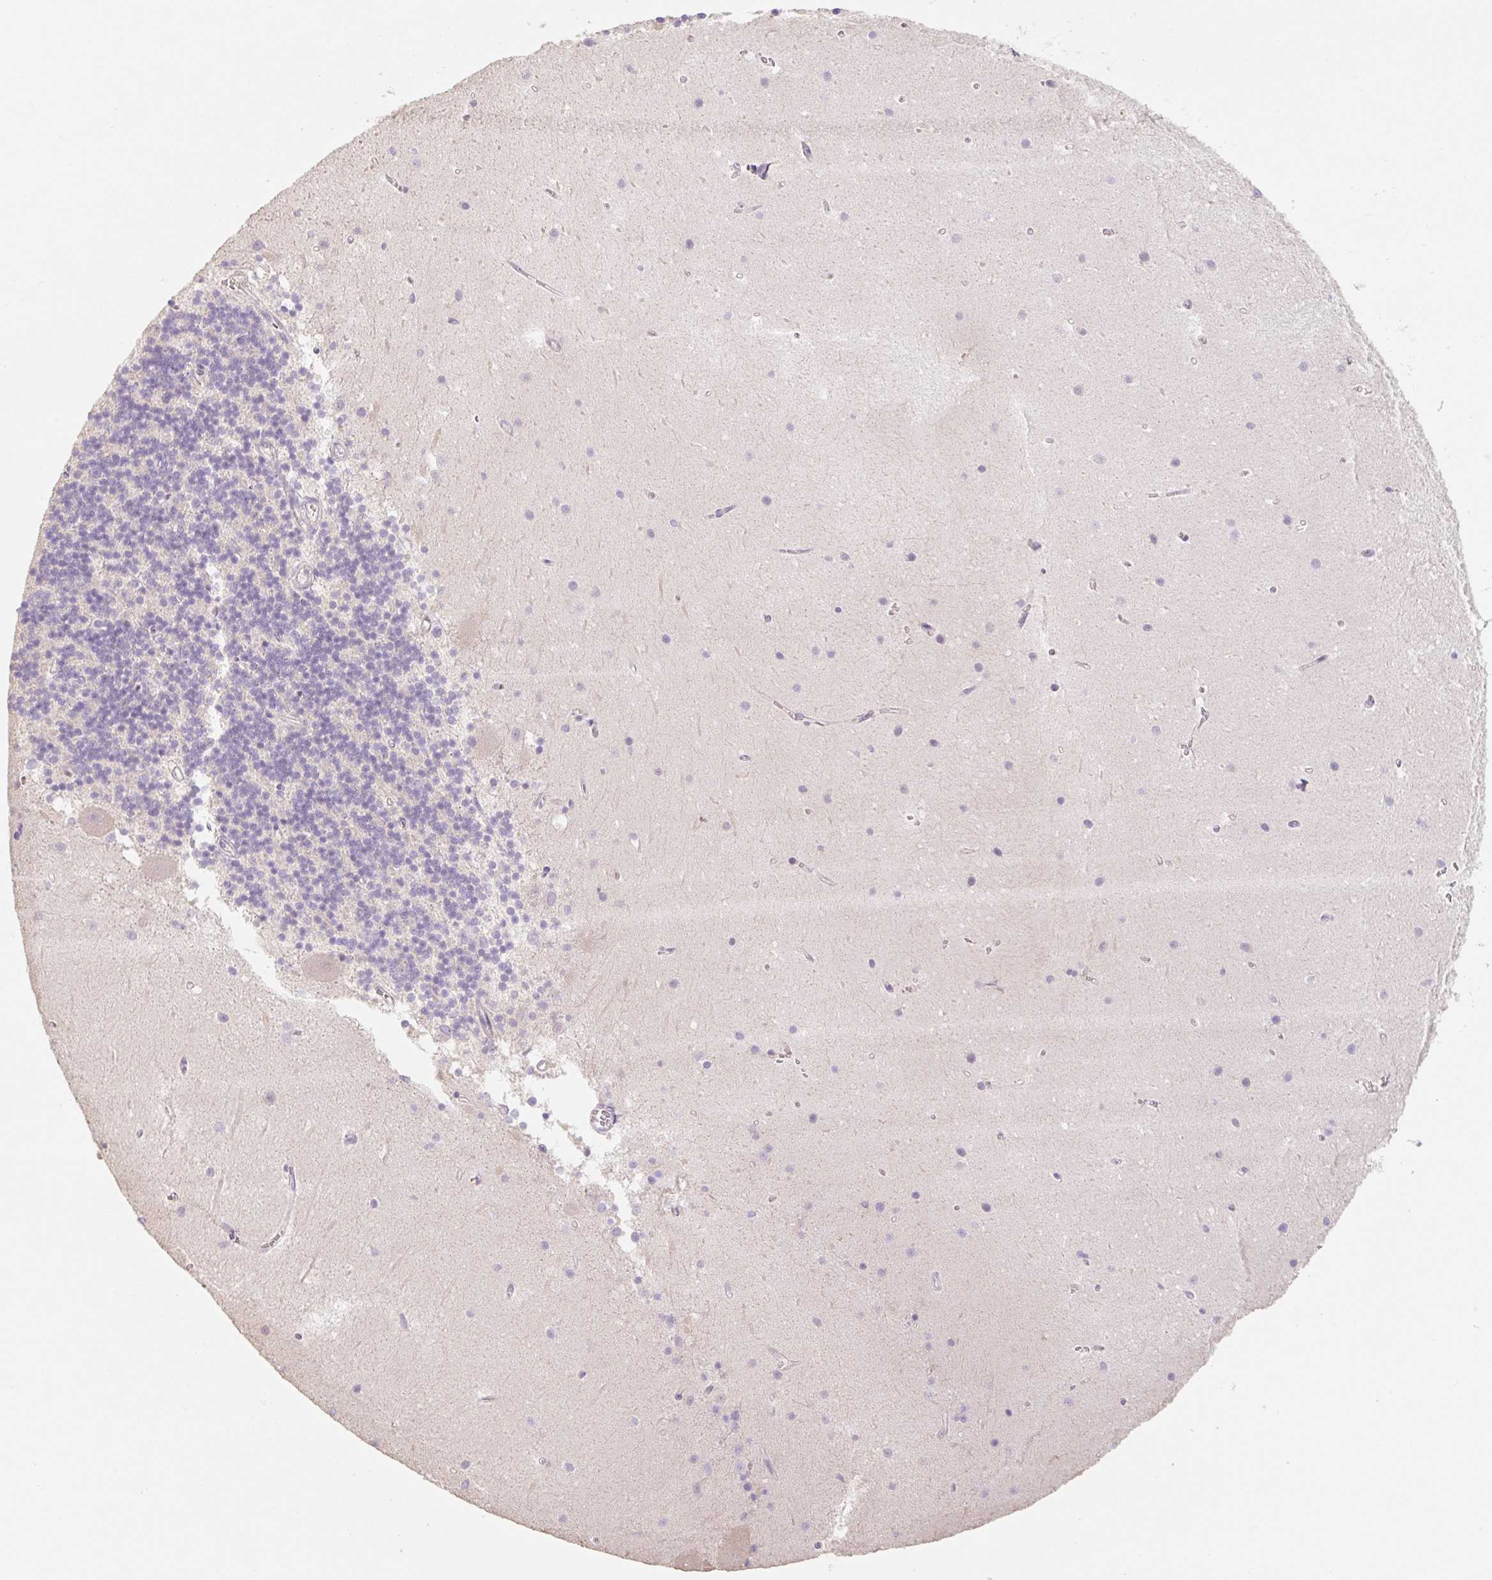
{"staining": {"intensity": "negative", "quantity": "none", "location": "none"}, "tissue": "cerebellum", "cell_type": "Cells in granular layer", "image_type": "normal", "snomed": [{"axis": "morphology", "description": "Normal tissue, NOS"}, {"axis": "topography", "description": "Cerebellum"}], "caption": "High power microscopy histopathology image of an immunohistochemistry image of normal cerebellum, revealing no significant positivity in cells in granular layer.", "gene": "MIA2", "patient": {"sex": "male", "age": 54}}